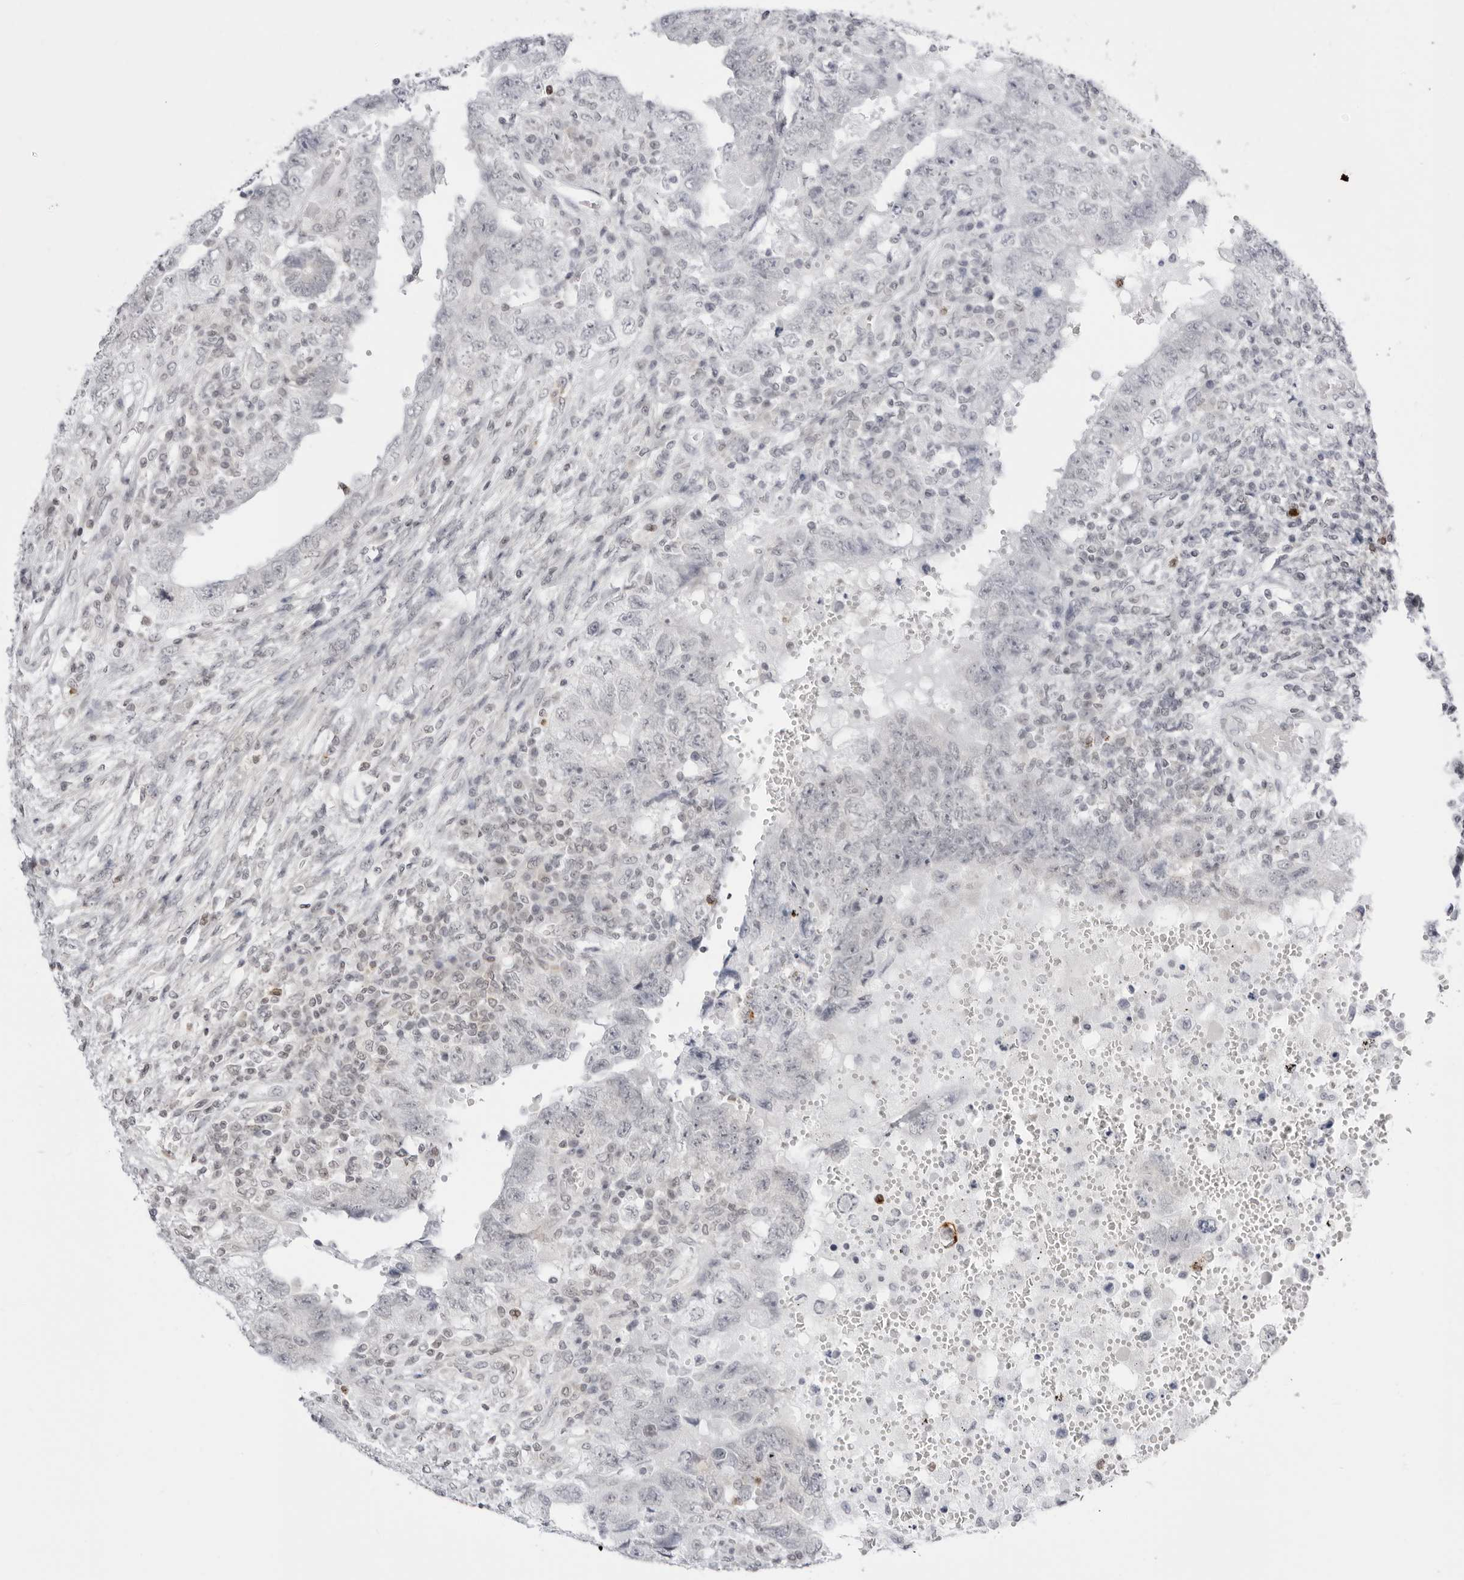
{"staining": {"intensity": "negative", "quantity": "none", "location": "none"}, "tissue": "testis cancer", "cell_type": "Tumor cells", "image_type": "cancer", "snomed": [{"axis": "morphology", "description": "Carcinoma, Embryonal, NOS"}, {"axis": "topography", "description": "Testis"}], "caption": "Testis cancer (embryonal carcinoma) stained for a protein using immunohistochemistry (IHC) displays no positivity tumor cells.", "gene": "PPP2R5C", "patient": {"sex": "male", "age": 26}}